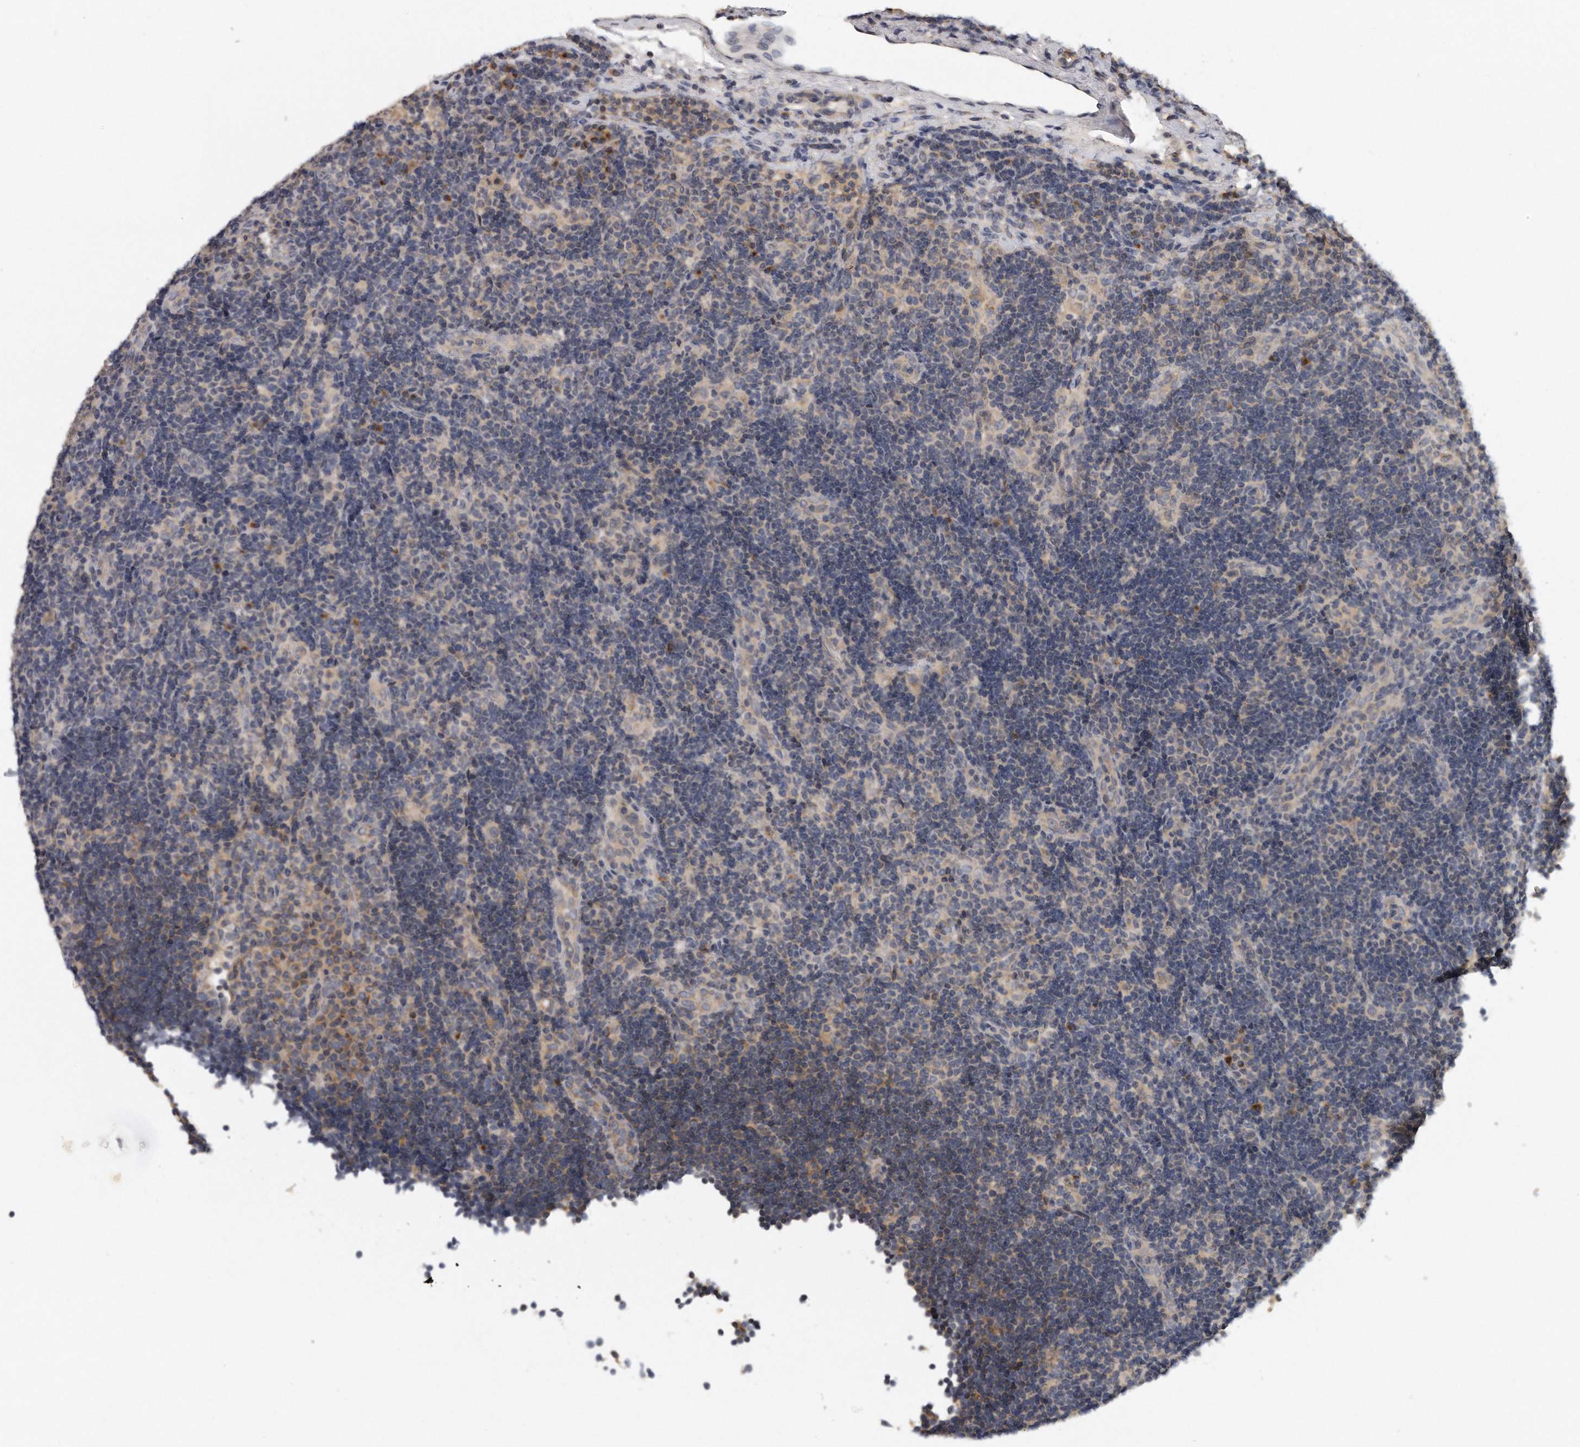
{"staining": {"intensity": "moderate", "quantity": "<25%", "location": "cytoplasmic/membranous"}, "tissue": "lymph node", "cell_type": "Non-germinal center cells", "image_type": "normal", "snomed": [{"axis": "morphology", "description": "Normal tissue, NOS"}, {"axis": "topography", "description": "Lymph node"}], "caption": "DAB (3,3'-diaminobenzidine) immunohistochemical staining of normal lymph node shows moderate cytoplasmic/membranous protein positivity in approximately <25% of non-germinal center cells.", "gene": "TRAPPC14", "patient": {"sex": "female", "age": 22}}